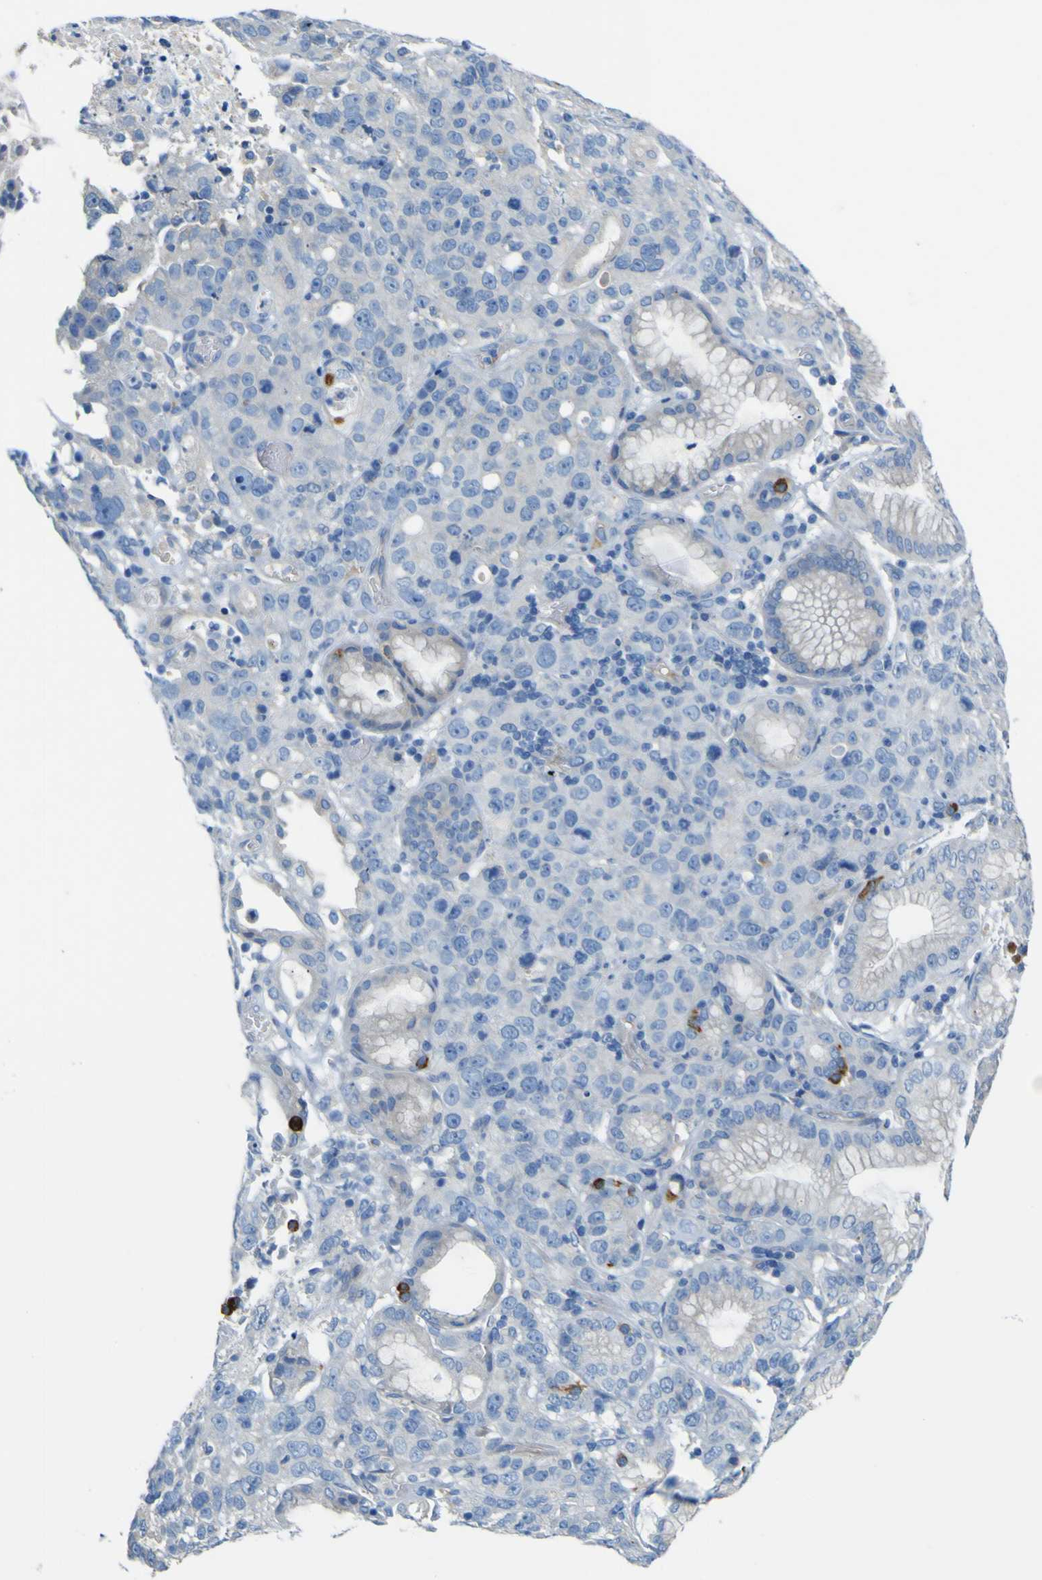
{"staining": {"intensity": "negative", "quantity": "none", "location": "none"}, "tissue": "stomach cancer", "cell_type": "Tumor cells", "image_type": "cancer", "snomed": [{"axis": "morphology", "description": "Normal tissue, NOS"}, {"axis": "morphology", "description": "Adenocarcinoma, NOS"}, {"axis": "topography", "description": "Stomach"}], "caption": "Immunohistochemical staining of human stomach adenocarcinoma demonstrates no significant expression in tumor cells.", "gene": "ADGRA2", "patient": {"sex": "male", "age": 48}}